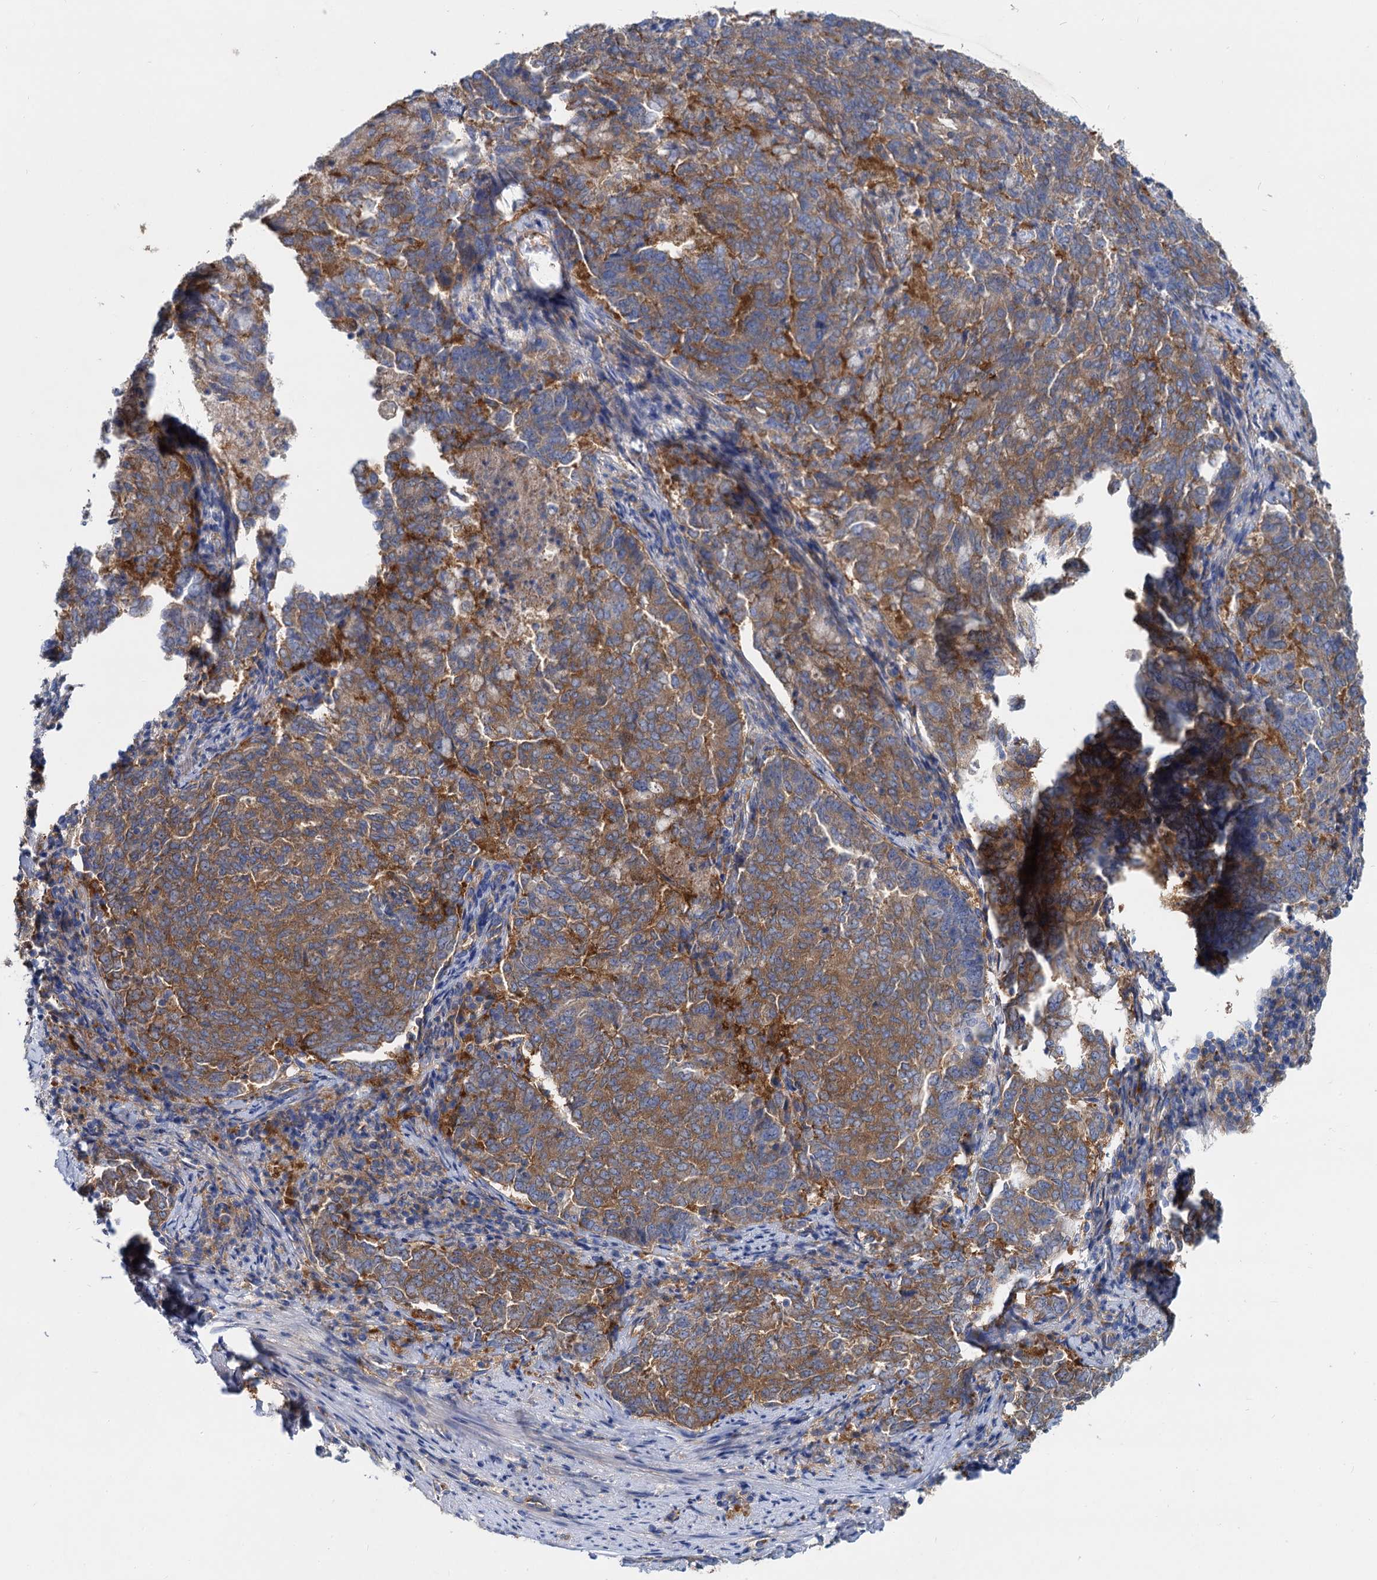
{"staining": {"intensity": "moderate", "quantity": ">75%", "location": "cytoplasmic/membranous"}, "tissue": "endometrial cancer", "cell_type": "Tumor cells", "image_type": "cancer", "snomed": [{"axis": "morphology", "description": "Adenocarcinoma, NOS"}, {"axis": "topography", "description": "Endometrium"}], "caption": "Tumor cells exhibit medium levels of moderate cytoplasmic/membranous expression in about >75% of cells in endometrial cancer. The staining was performed using DAB (3,3'-diaminobenzidine), with brown indicating positive protein expression. Nuclei are stained blue with hematoxylin.", "gene": "QARS1", "patient": {"sex": "female", "age": 80}}